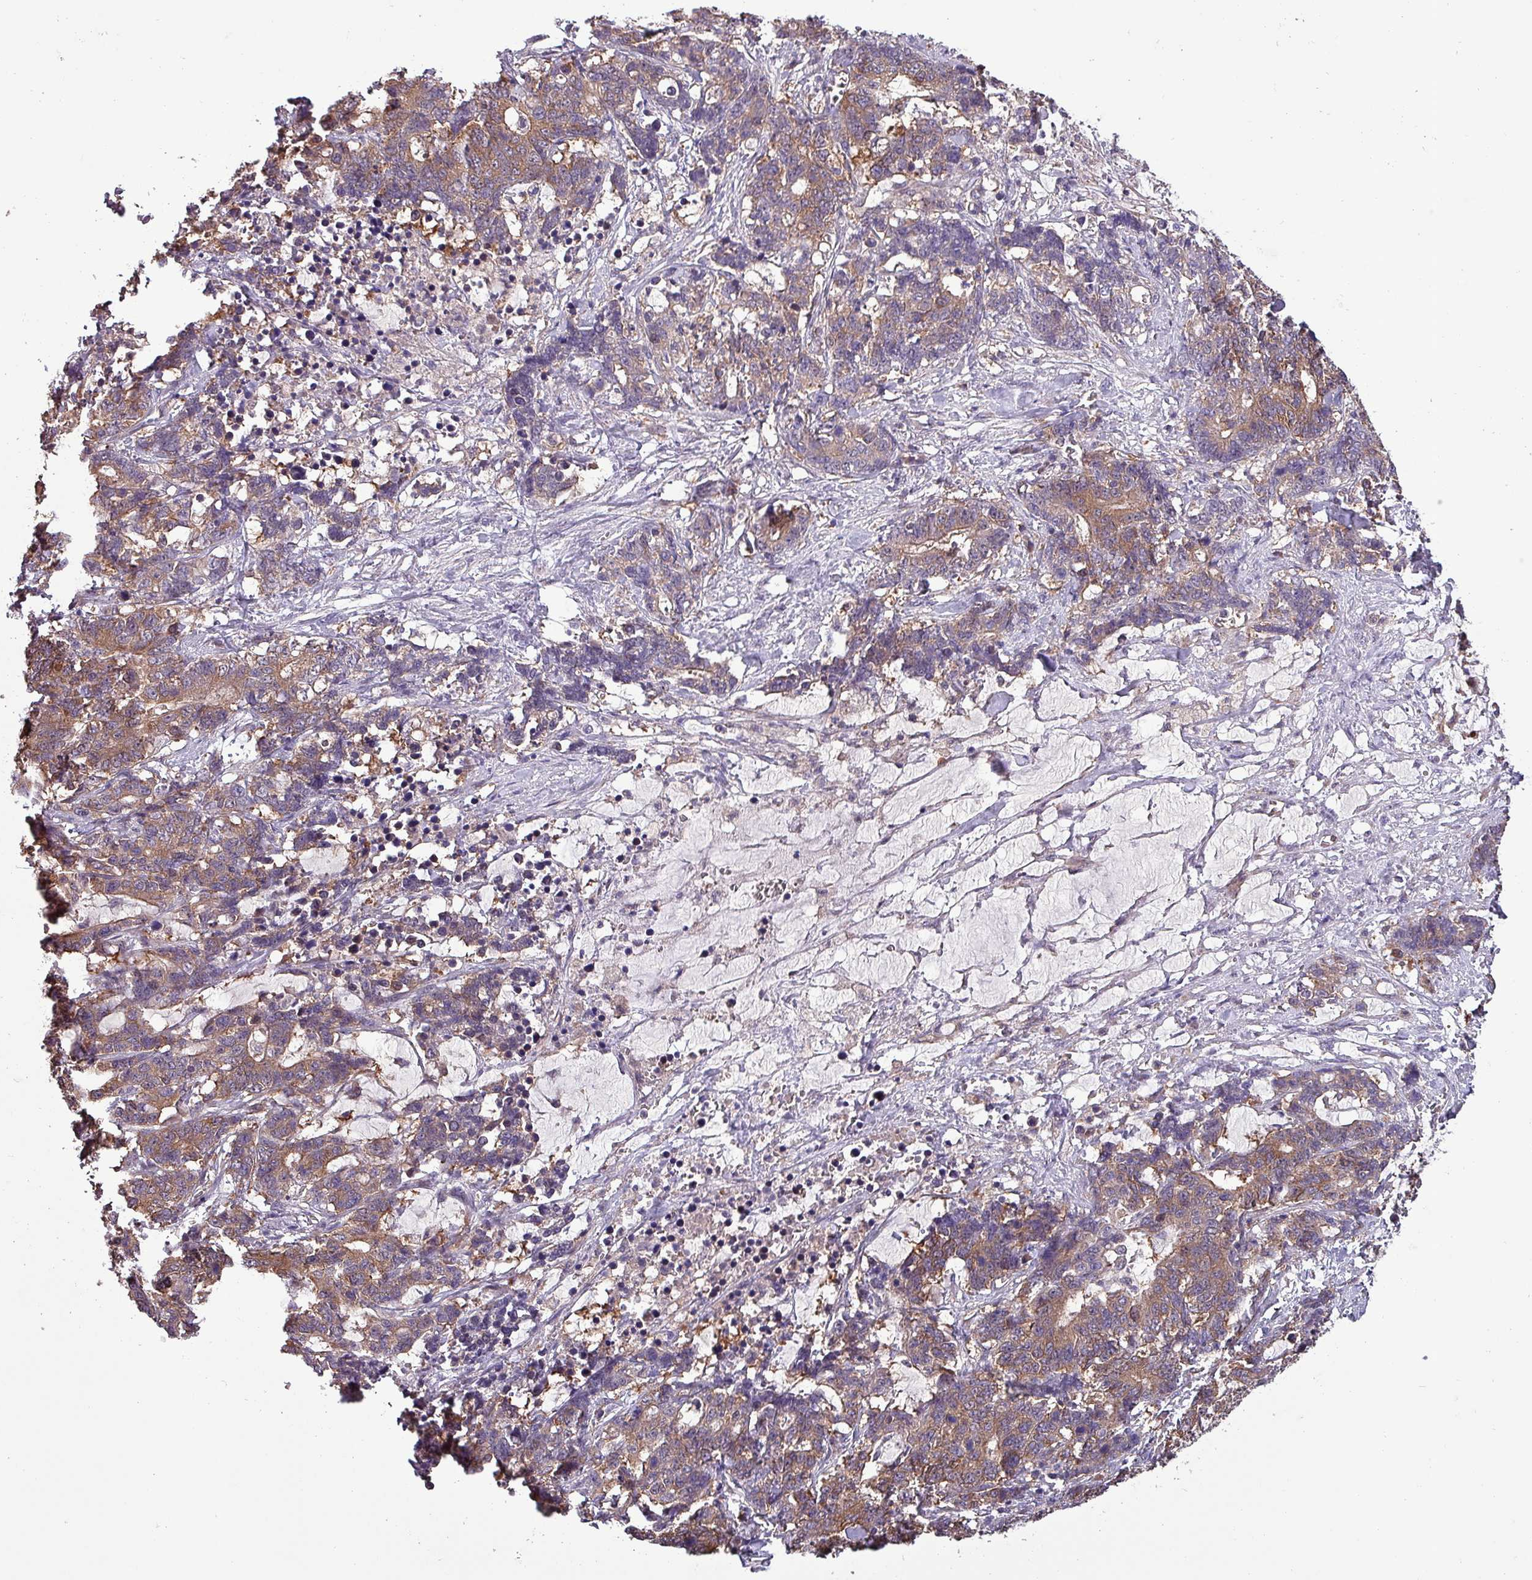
{"staining": {"intensity": "moderate", "quantity": ">75%", "location": "cytoplasmic/membranous"}, "tissue": "stomach cancer", "cell_type": "Tumor cells", "image_type": "cancer", "snomed": [{"axis": "morphology", "description": "Normal tissue, NOS"}, {"axis": "morphology", "description": "Adenocarcinoma, NOS"}, {"axis": "topography", "description": "Stomach"}], "caption": "Protein expression analysis of stomach cancer displays moderate cytoplasmic/membranous staining in about >75% of tumor cells.", "gene": "PAFAH1B2", "patient": {"sex": "female", "age": 64}}